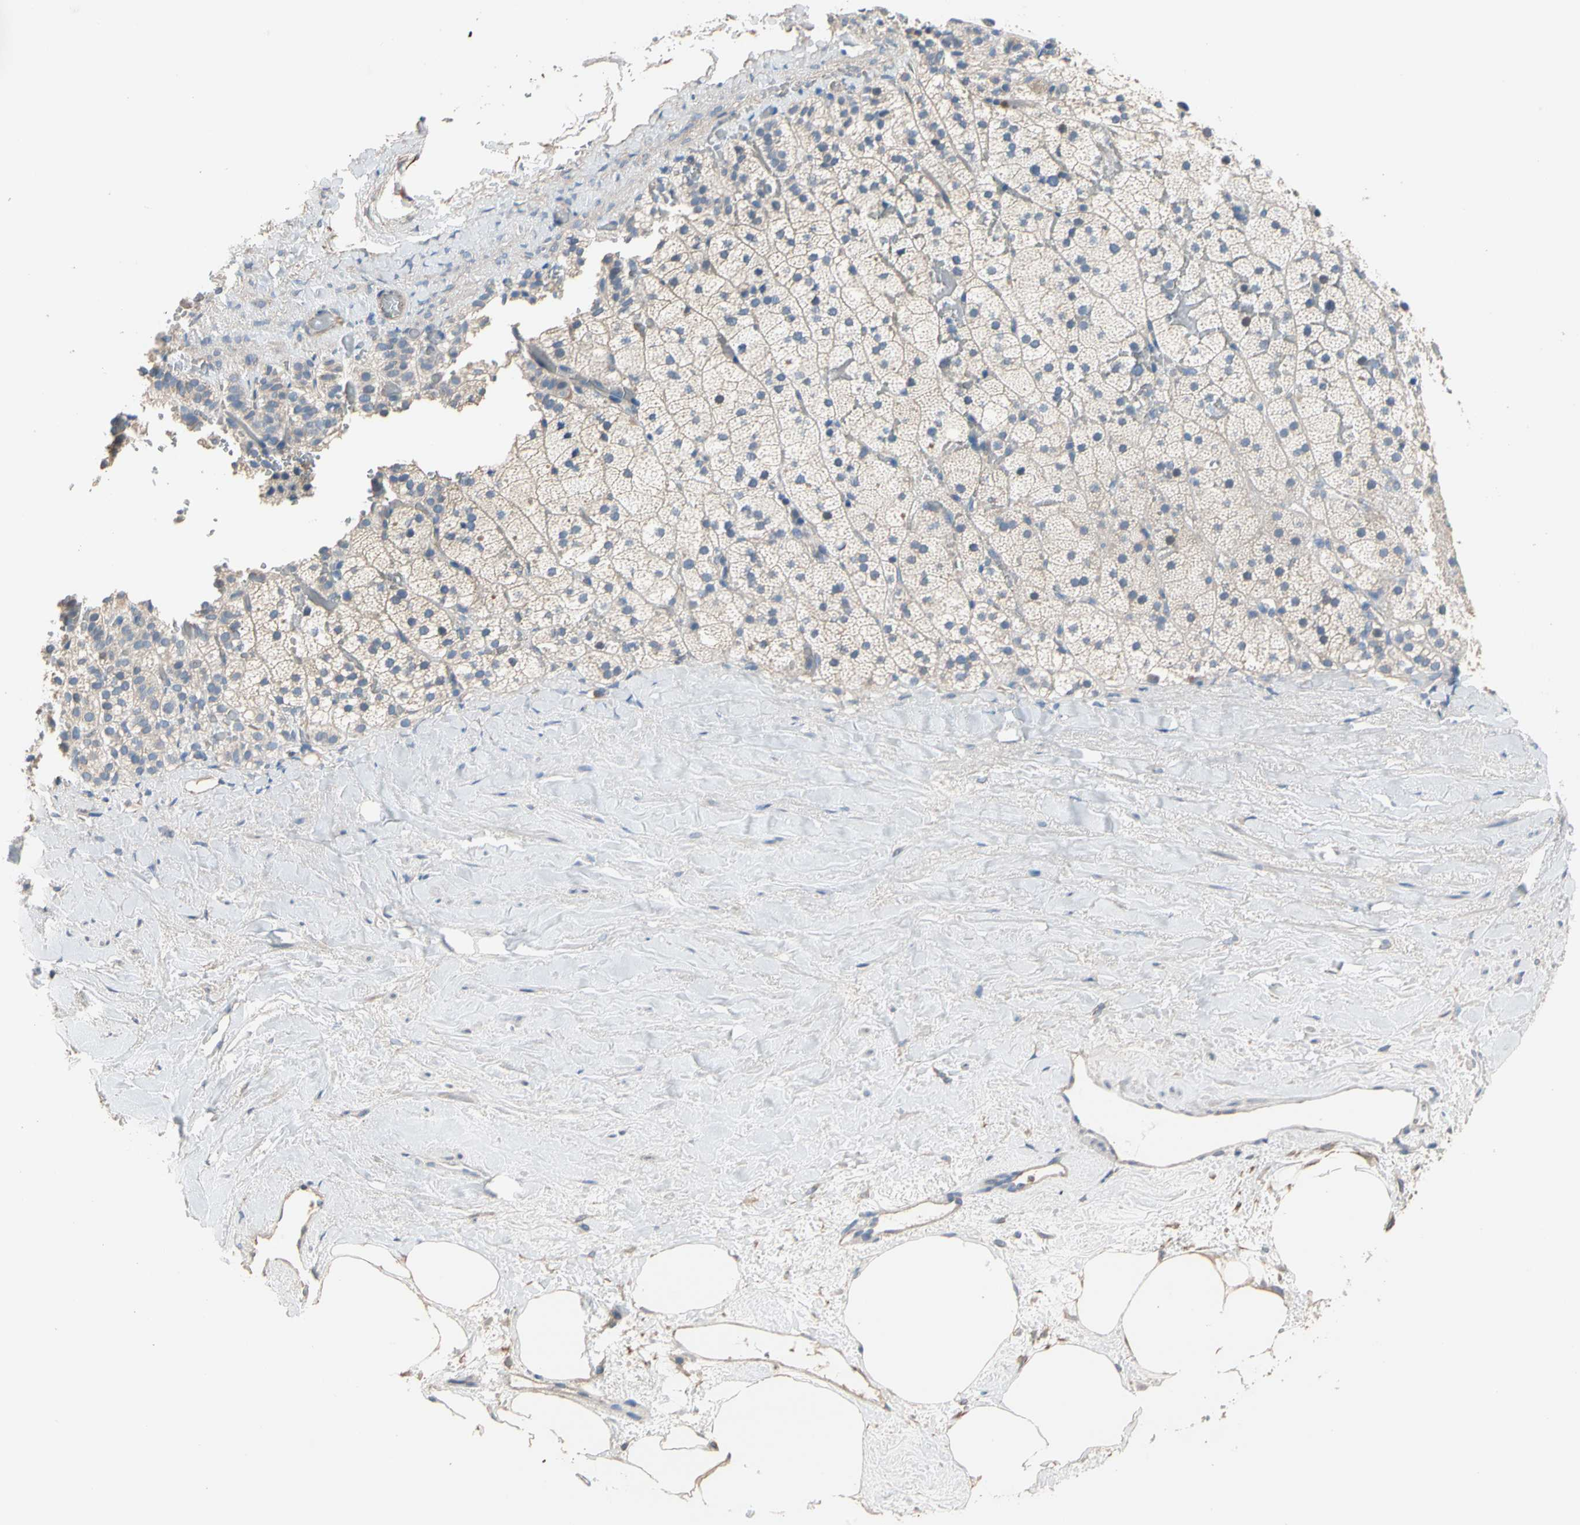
{"staining": {"intensity": "negative", "quantity": "none", "location": "none"}, "tissue": "adrenal gland", "cell_type": "Glandular cells", "image_type": "normal", "snomed": [{"axis": "morphology", "description": "Normal tissue, NOS"}, {"axis": "topography", "description": "Adrenal gland"}], "caption": "The immunohistochemistry (IHC) photomicrograph has no significant staining in glandular cells of adrenal gland. (DAB immunohistochemistry, high magnification).", "gene": "BBOX1", "patient": {"sex": "male", "age": 35}}